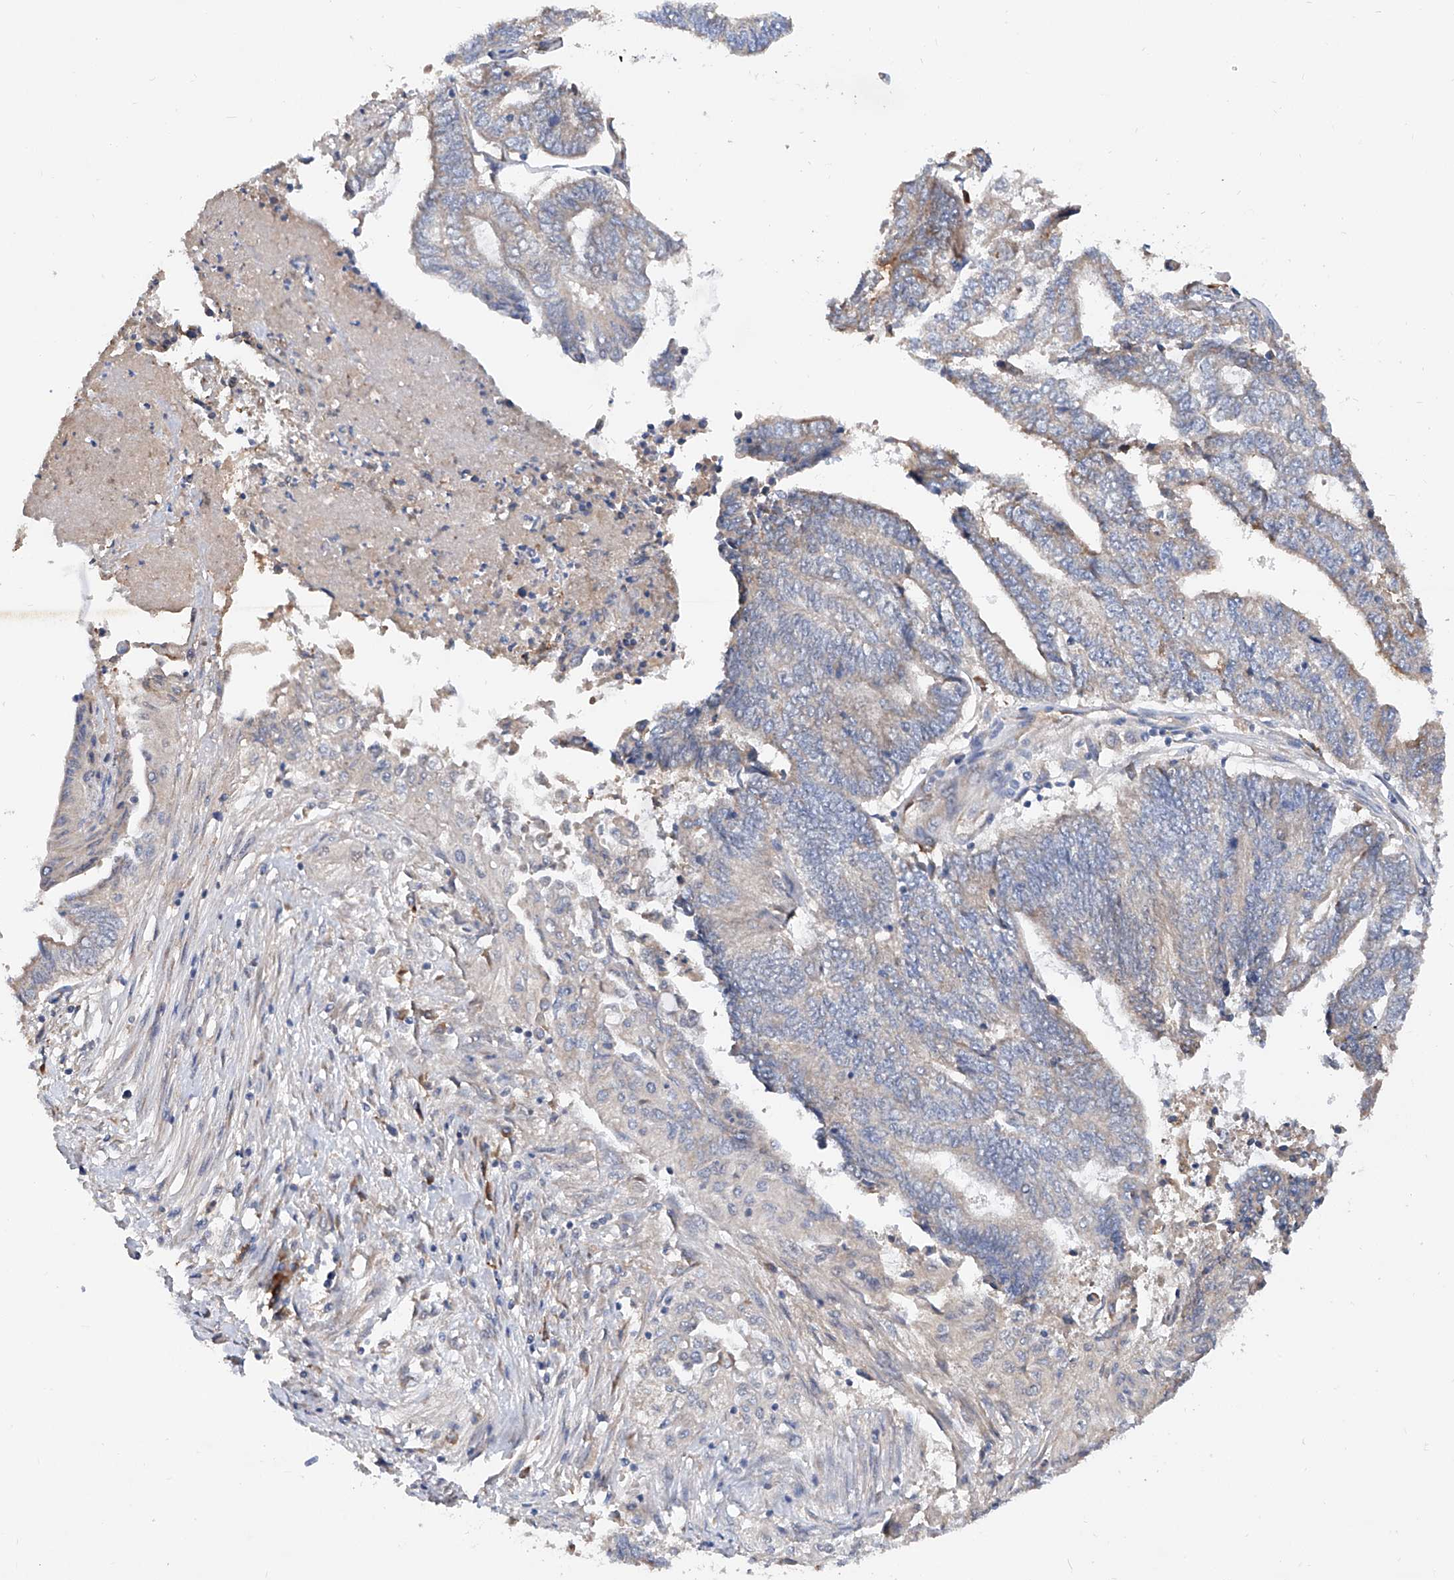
{"staining": {"intensity": "negative", "quantity": "none", "location": "none"}, "tissue": "endometrial cancer", "cell_type": "Tumor cells", "image_type": "cancer", "snomed": [{"axis": "morphology", "description": "Adenocarcinoma, NOS"}, {"axis": "topography", "description": "Uterus"}, {"axis": "topography", "description": "Endometrium"}], "caption": "Tumor cells are negative for protein expression in human adenocarcinoma (endometrial).", "gene": "CARMIL3", "patient": {"sex": "female", "age": 70}}